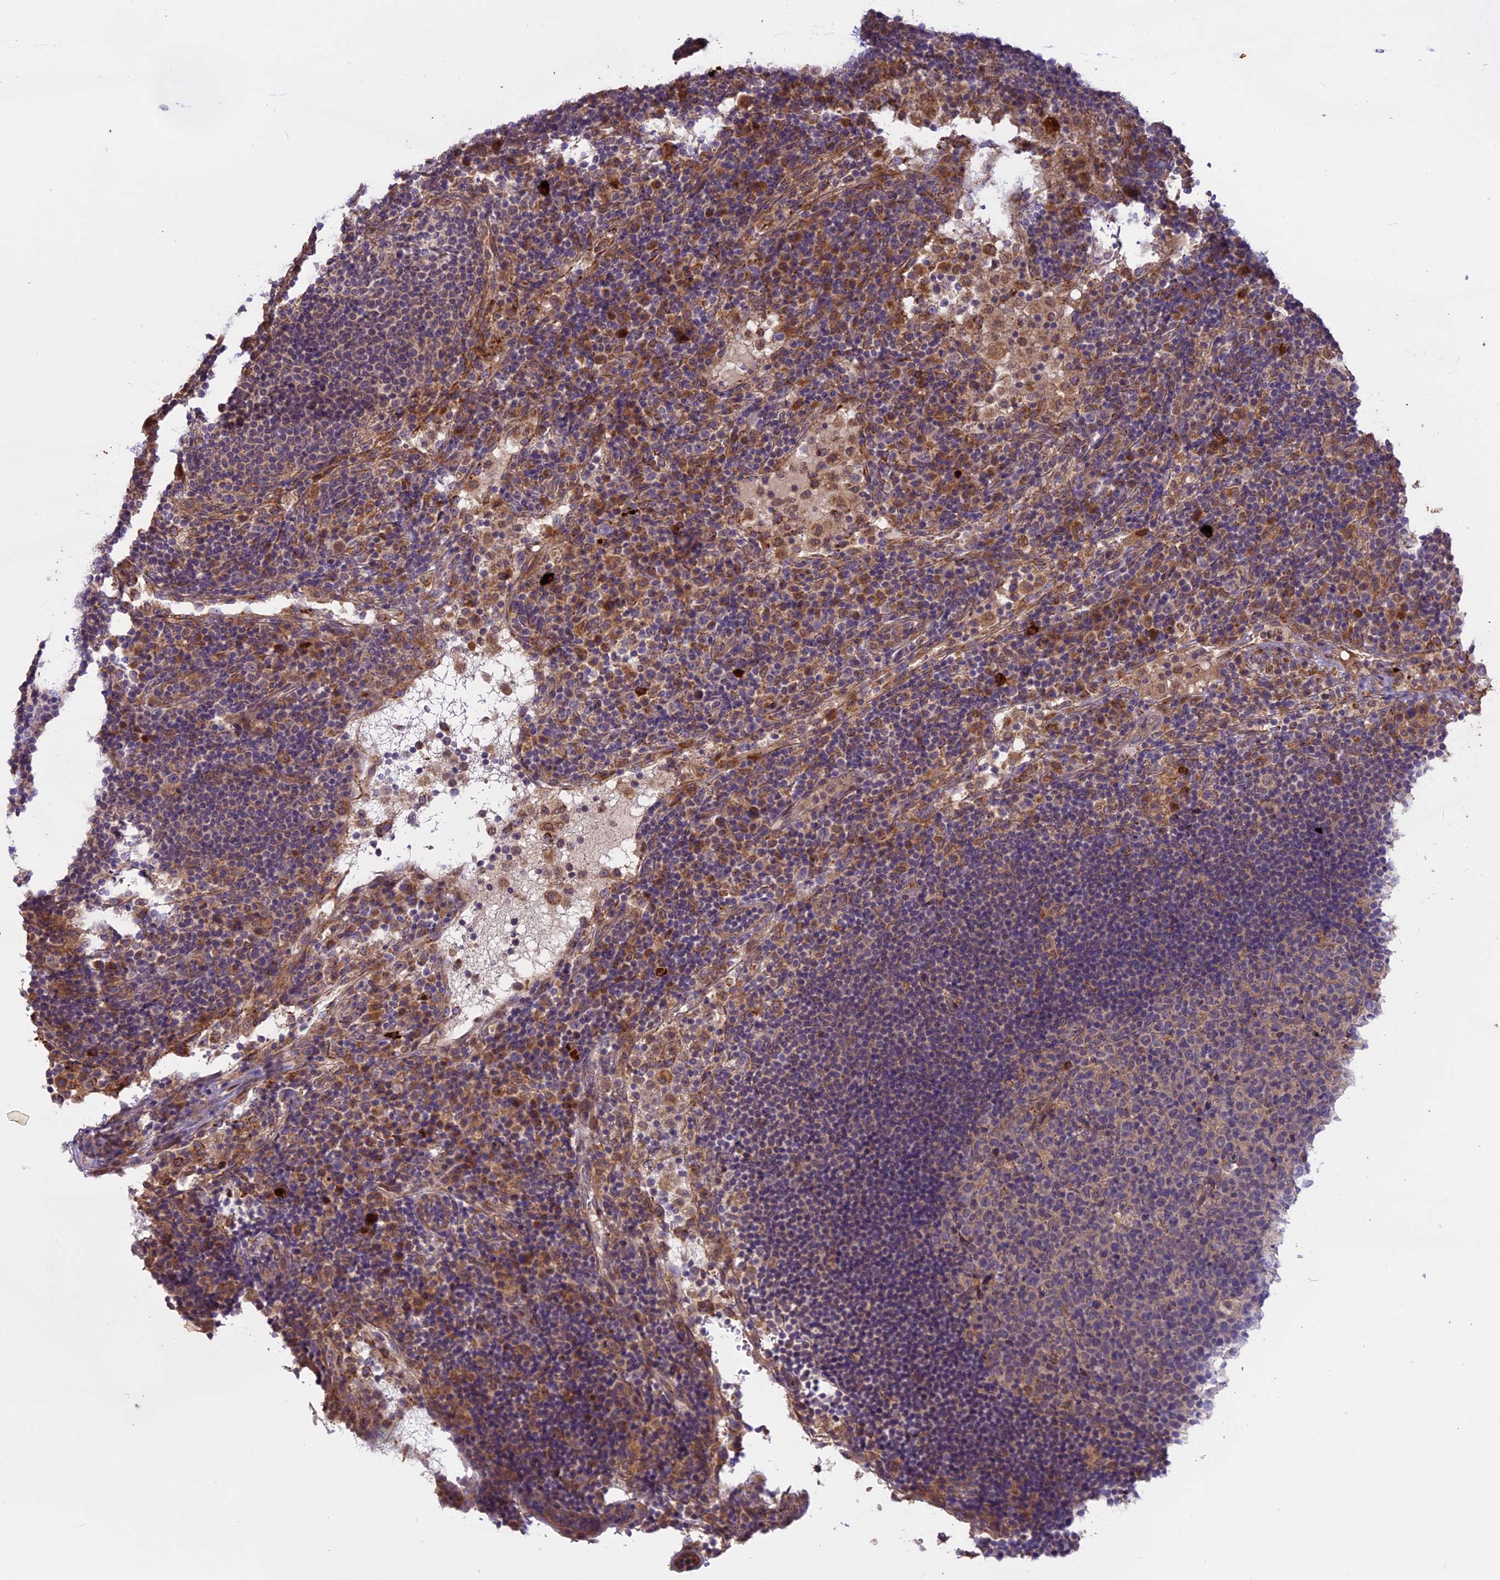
{"staining": {"intensity": "weak", "quantity": "<25%", "location": "cytoplasmic/membranous"}, "tissue": "lymph node", "cell_type": "Germinal center cells", "image_type": "normal", "snomed": [{"axis": "morphology", "description": "Normal tissue, NOS"}, {"axis": "topography", "description": "Lymph node"}], "caption": "Immunohistochemical staining of benign human lymph node demonstrates no significant expression in germinal center cells.", "gene": "MEMO1", "patient": {"sex": "female", "age": 53}}